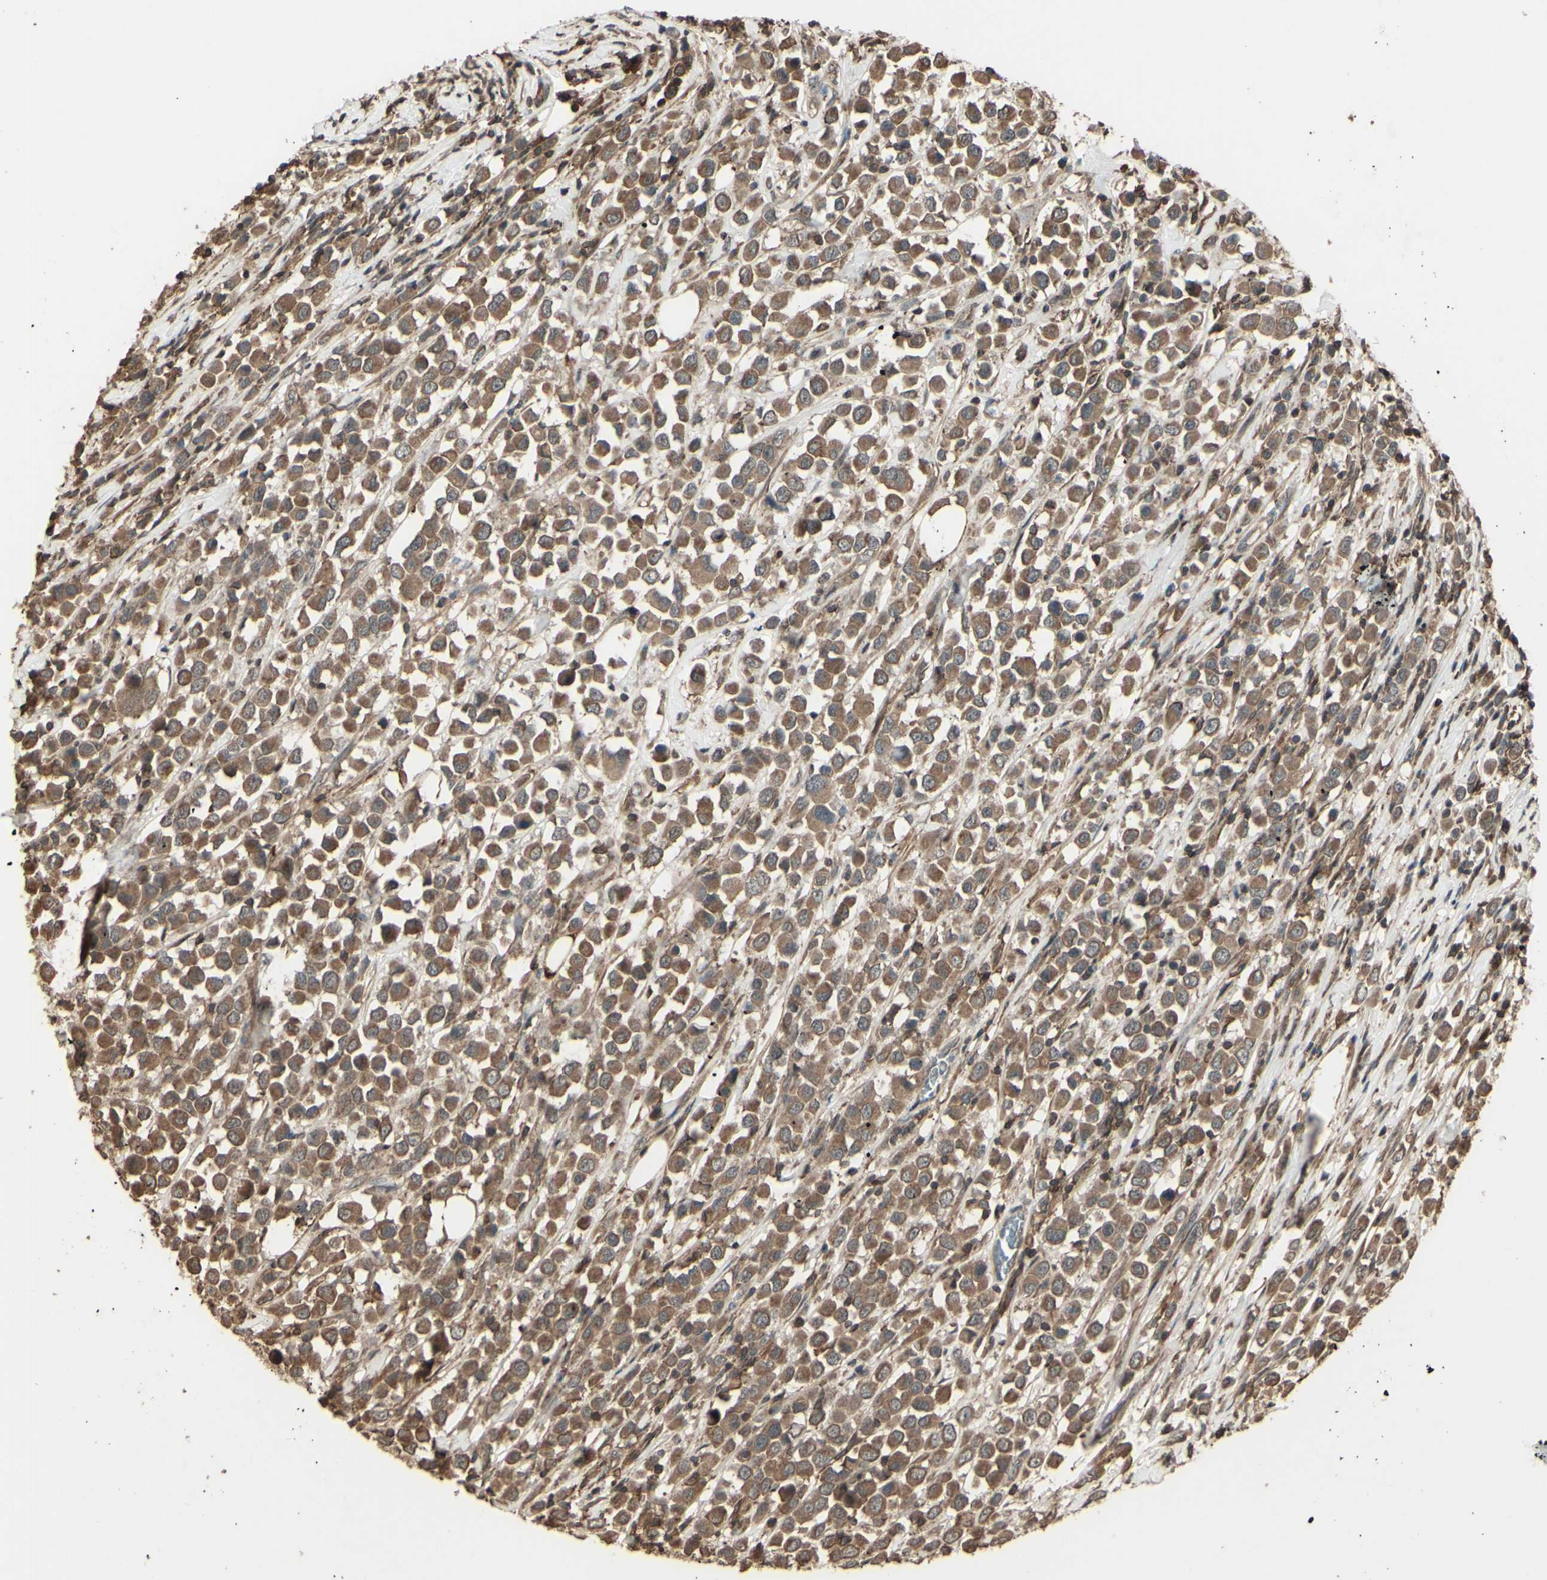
{"staining": {"intensity": "moderate", "quantity": ">75%", "location": "cytoplasmic/membranous"}, "tissue": "breast cancer", "cell_type": "Tumor cells", "image_type": "cancer", "snomed": [{"axis": "morphology", "description": "Duct carcinoma"}, {"axis": "topography", "description": "Breast"}], "caption": "Breast cancer (intraductal carcinoma) stained for a protein displays moderate cytoplasmic/membranous positivity in tumor cells. The protein is stained brown, and the nuclei are stained in blue (DAB IHC with brightfield microscopy, high magnification).", "gene": "GNAS", "patient": {"sex": "female", "age": 61}}